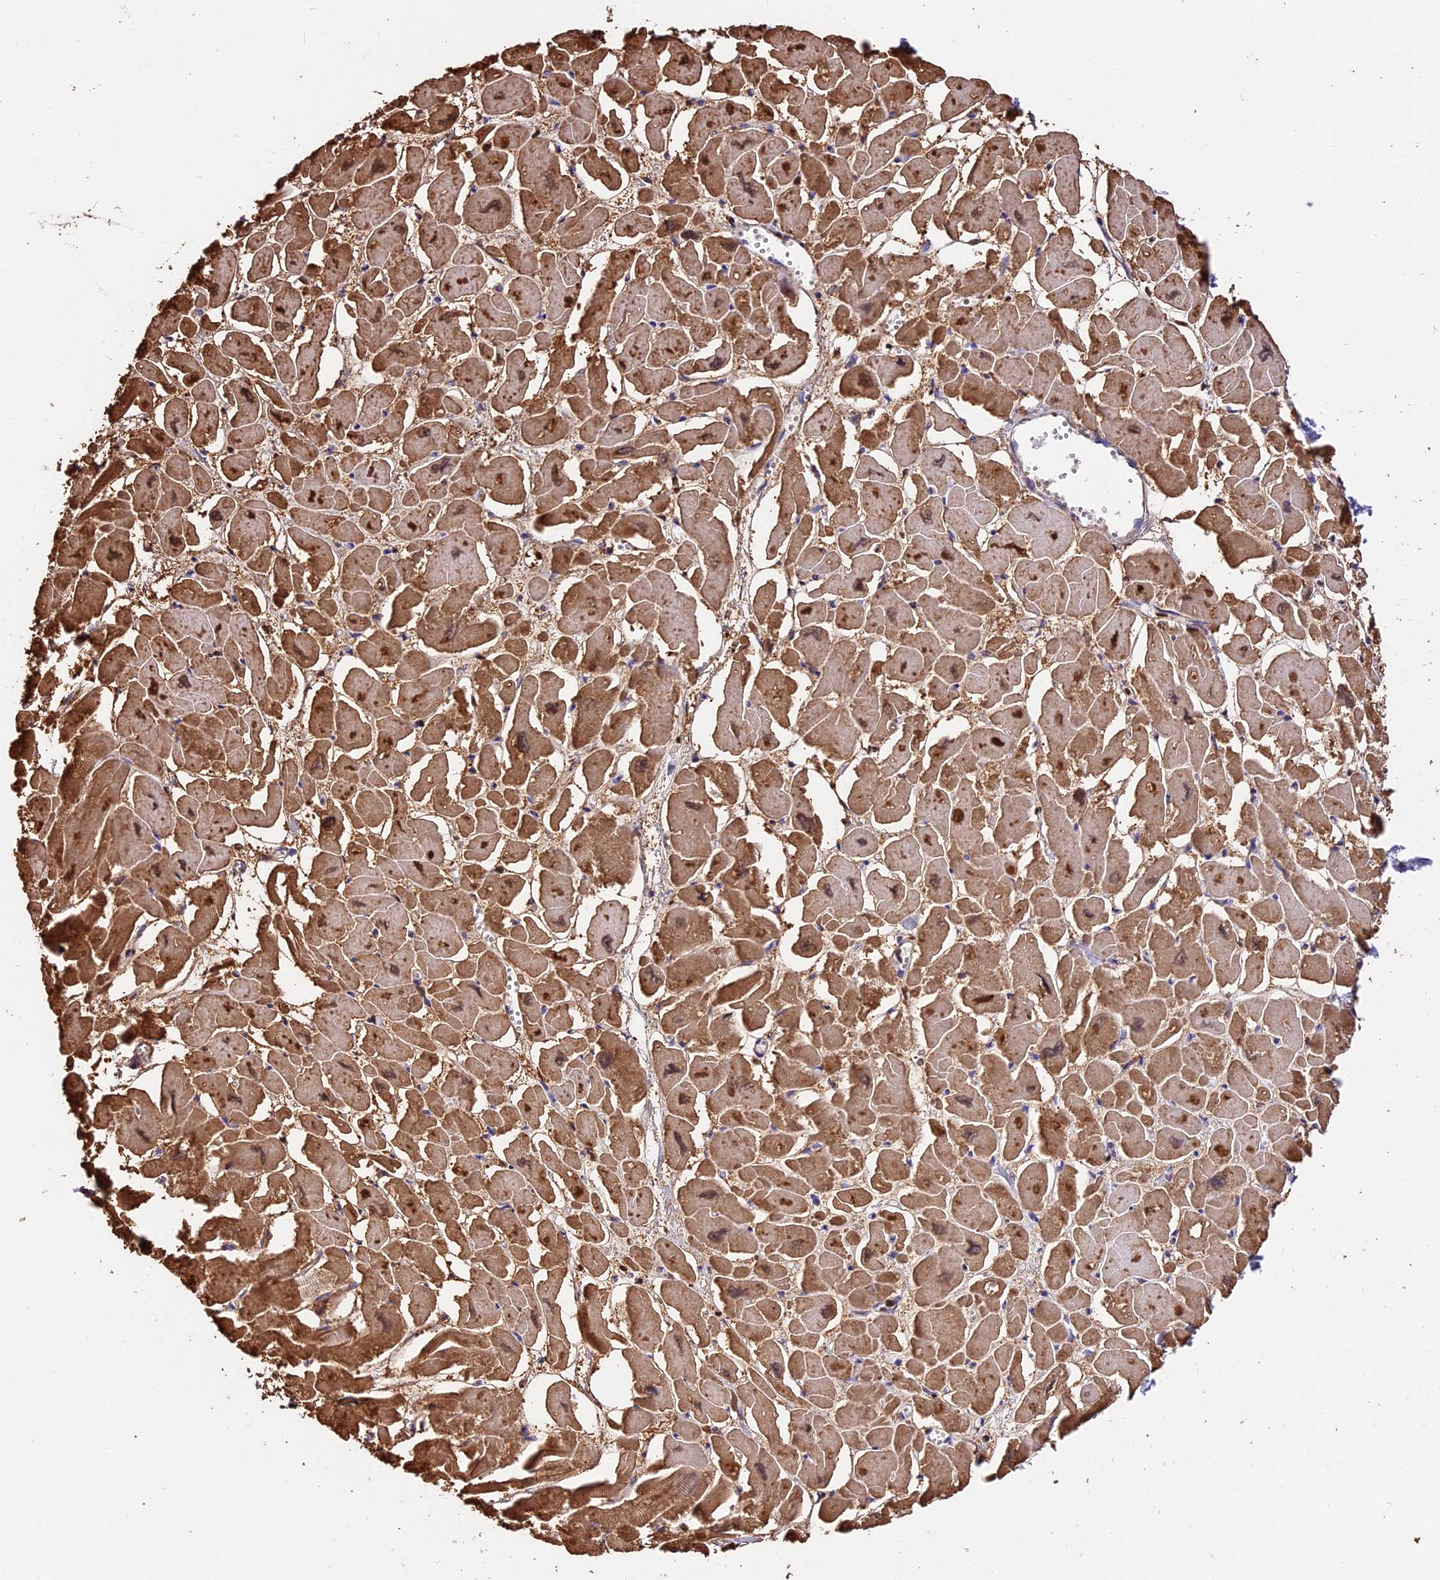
{"staining": {"intensity": "moderate", "quantity": ">75%", "location": "cytoplasmic/membranous,nuclear"}, "tissue": "heart muscle", "cell_type": "Cardiomyocytes", "image_type": "normal", "snomed": [{"axis": "morphology", "description": "Normal tissue, NOS"}, {"axis": "topography", "description": "Heart"}], "caption": "Heart muscle stained with a brown dye demonstrates moderate cytoplasmic/membranous,nuclear positive positivity in about >75% of cardiomyocytes.", "gene": "MAP3K7CL", "patient": {"sex": "male", "age": 54}}